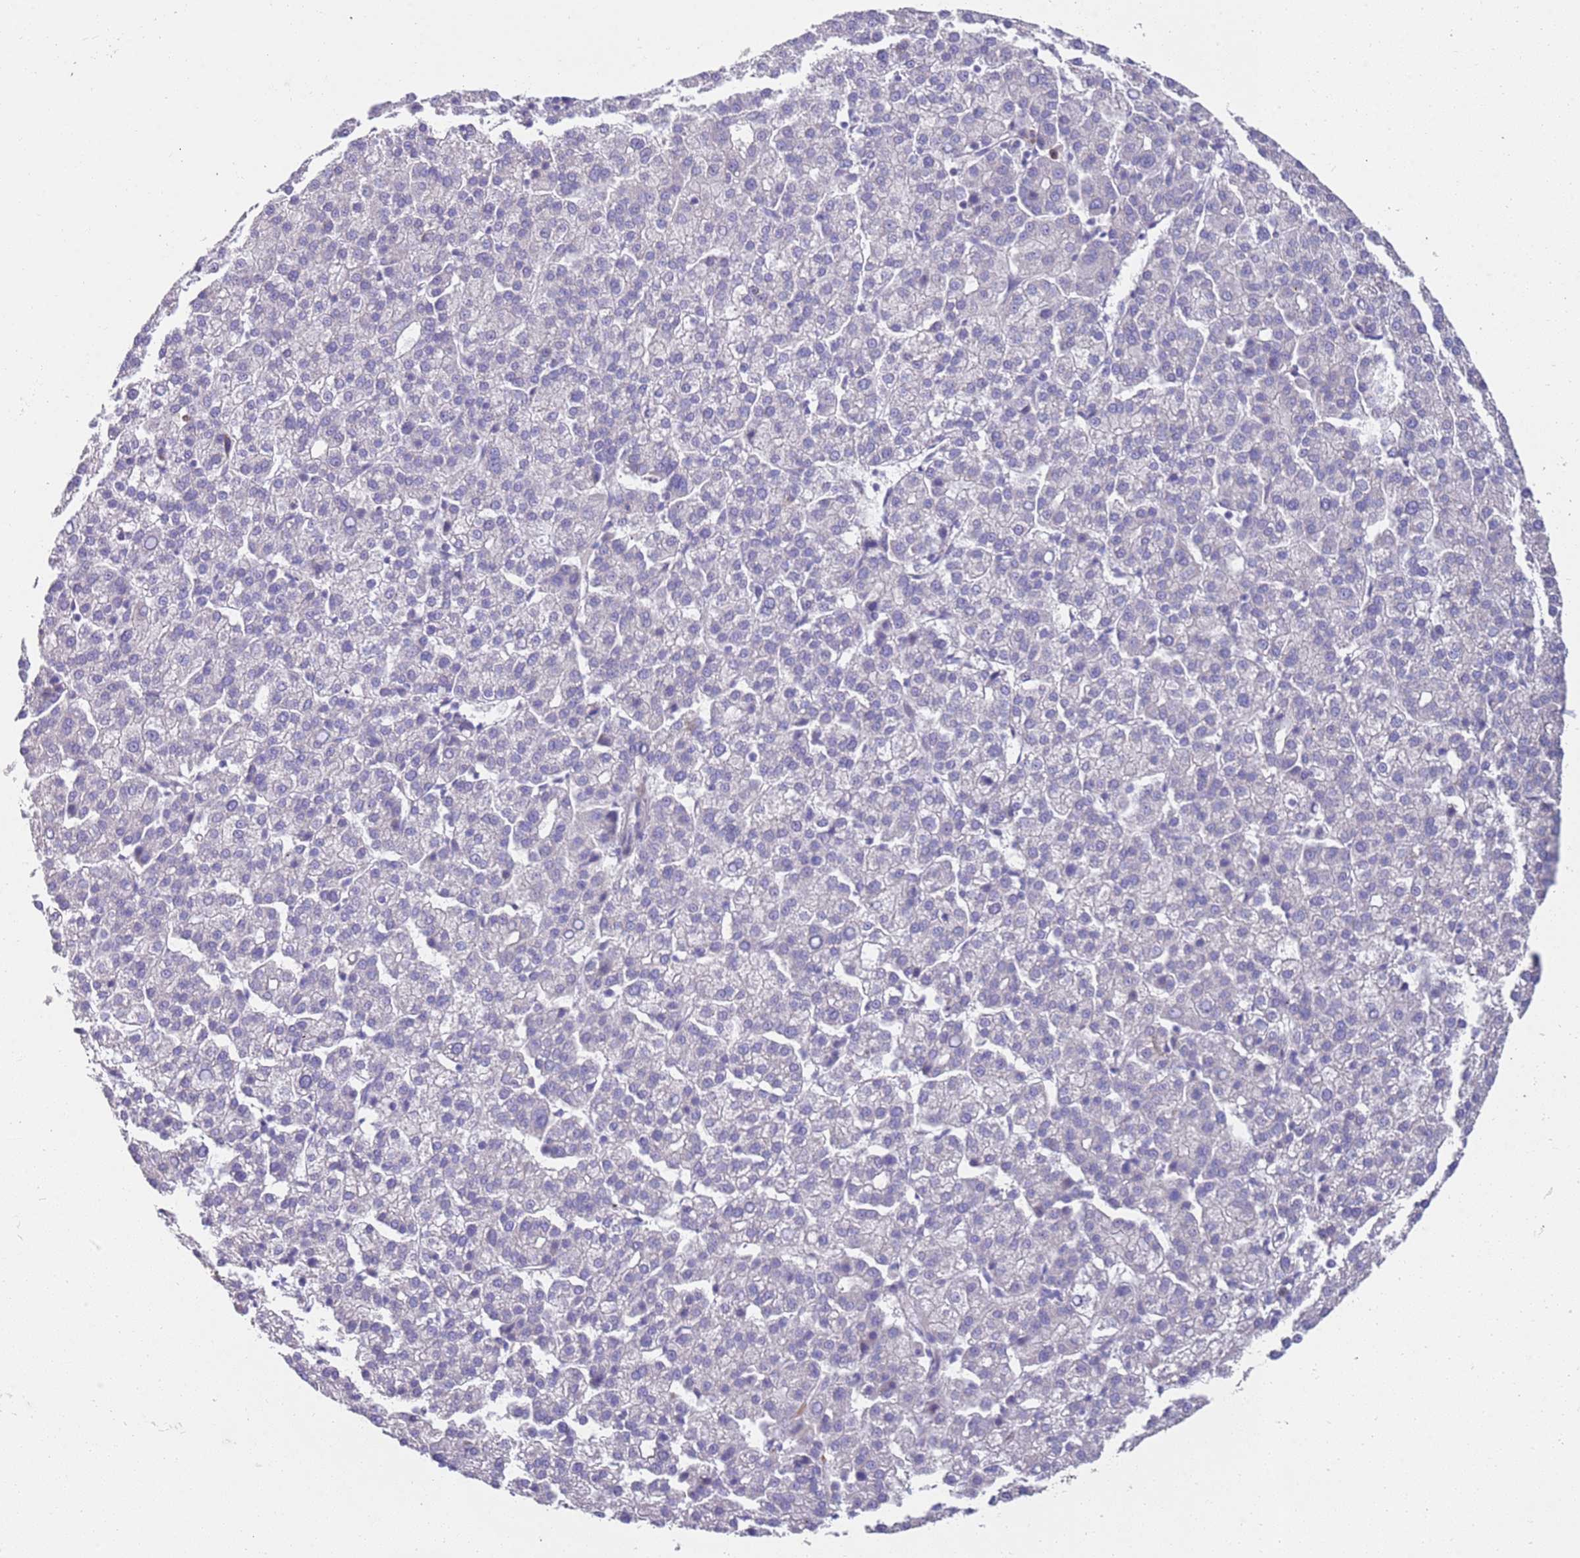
{"staining": {"intensity": "negative", "quantity": "none", "location": "none"}, "tissue": "liver cancer", "cell_type": "Tumor cells", "image_type": "cancer", "snomed": [{"axis": "morphology", "description": "Carcinoma, Hepatocellular, NOS"}, {"axis": "topography", "description": "Liver"}], "caption": "Immunohistochemical staining of human liver cancer (hepatocellular carcinoma) demonstrates no significant expression in tumor cells. (DAB IHC, high magnification).", "gene": "NMUR2", "patient": {"sex": "female", "age": 58}}